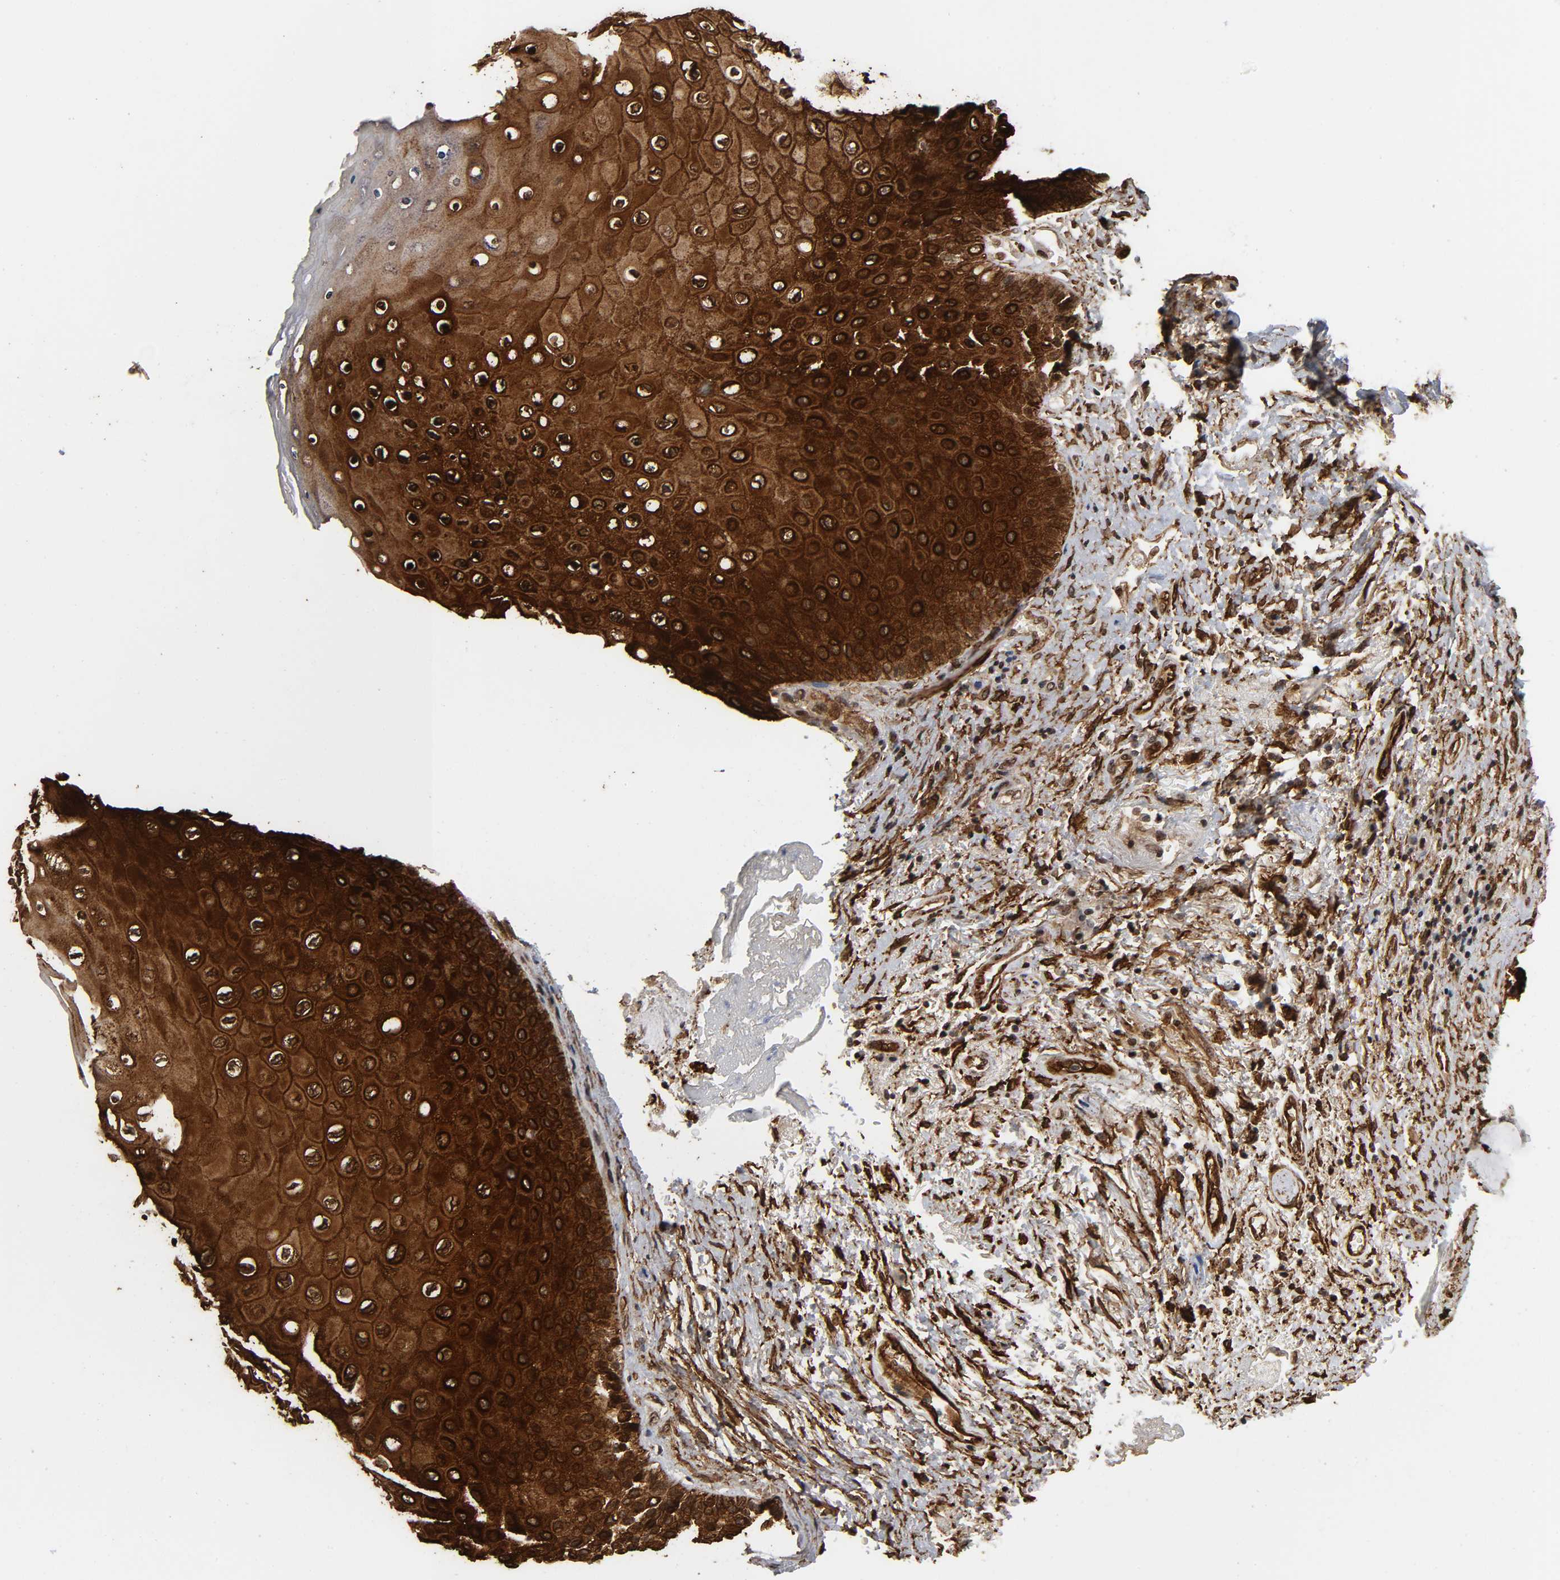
{"staining": {"intensity": "strong", "quantity": ">75%", "location": "cytoplasmic/membranous,nuclear"}, "tissue": "skin", "cell_type": "Epidermal cells", "image_type": "normal", "snomed": [{"axis": "morphology", "description": "Normal tissue, NOS"}, {"axis": "topography", "description": "Anal"}], "caption": "Immunohistochemistry histopathology image of normal human skin stained for a protein (brown), which exhibits high levels of strong cytoplasmic/membranous,nuclear positivity in about >75% of epidermal cells.", "gene": "AHNAK2", "patient": {"sex": "female", "age": 46}}